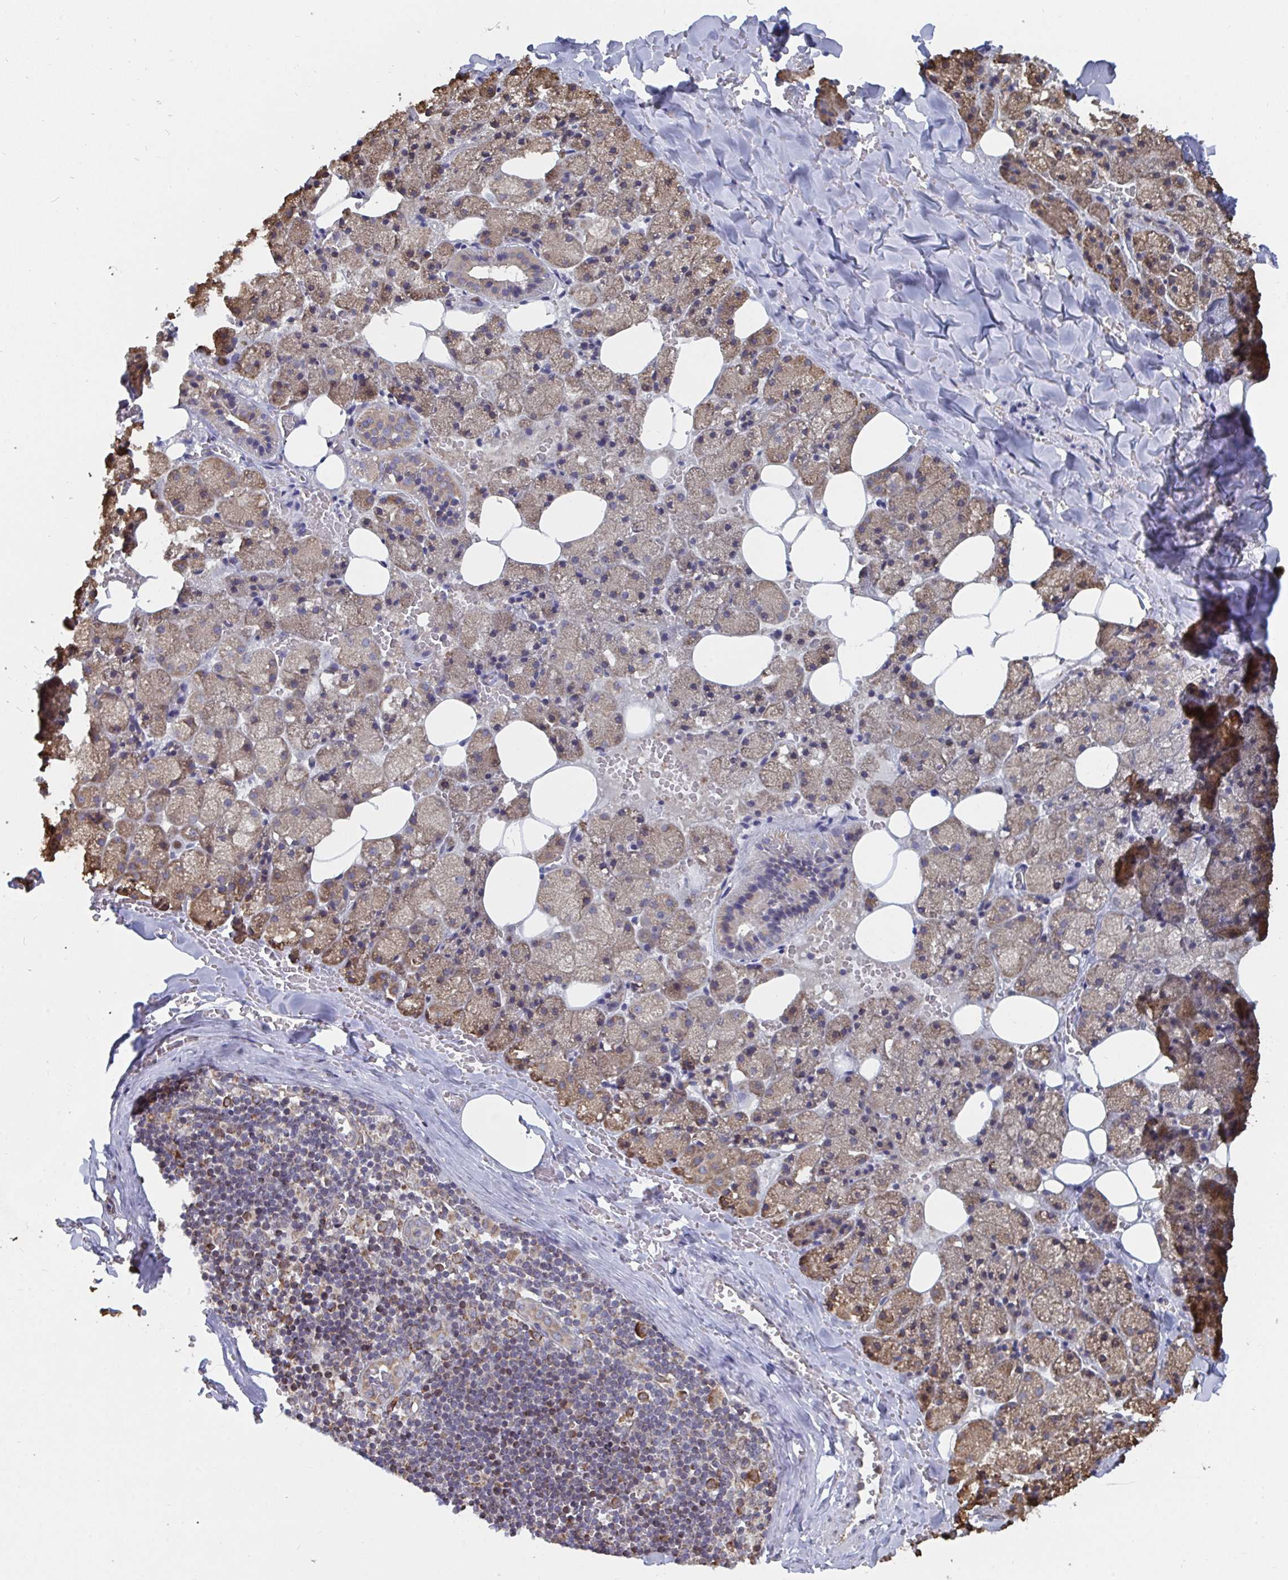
{"staining": {"intensity": "moderate", "quantity": ">75%", "location": "cytoplasmic/membranous"}, "tissue": "salivary gland", "cell_type": "Glandular cells", "image_type": "normal", "snomed": [{"axis": "morphology", "description": "Normal tissue, NOS"}, {"axis": "topography", "description": "Salivary gland"}, {"axis": "topography", "description": "Peripheral nerve tissue"}], "caption": "Protein expression analysis of unremarkable human salivary gland reveals moderate cytoplasmic/membranous staining in about >75% of glandular cells. Nuclei are stained in blue.", "gene": "ELAVL1", "patient": {"sex": "male", "age": 38}}